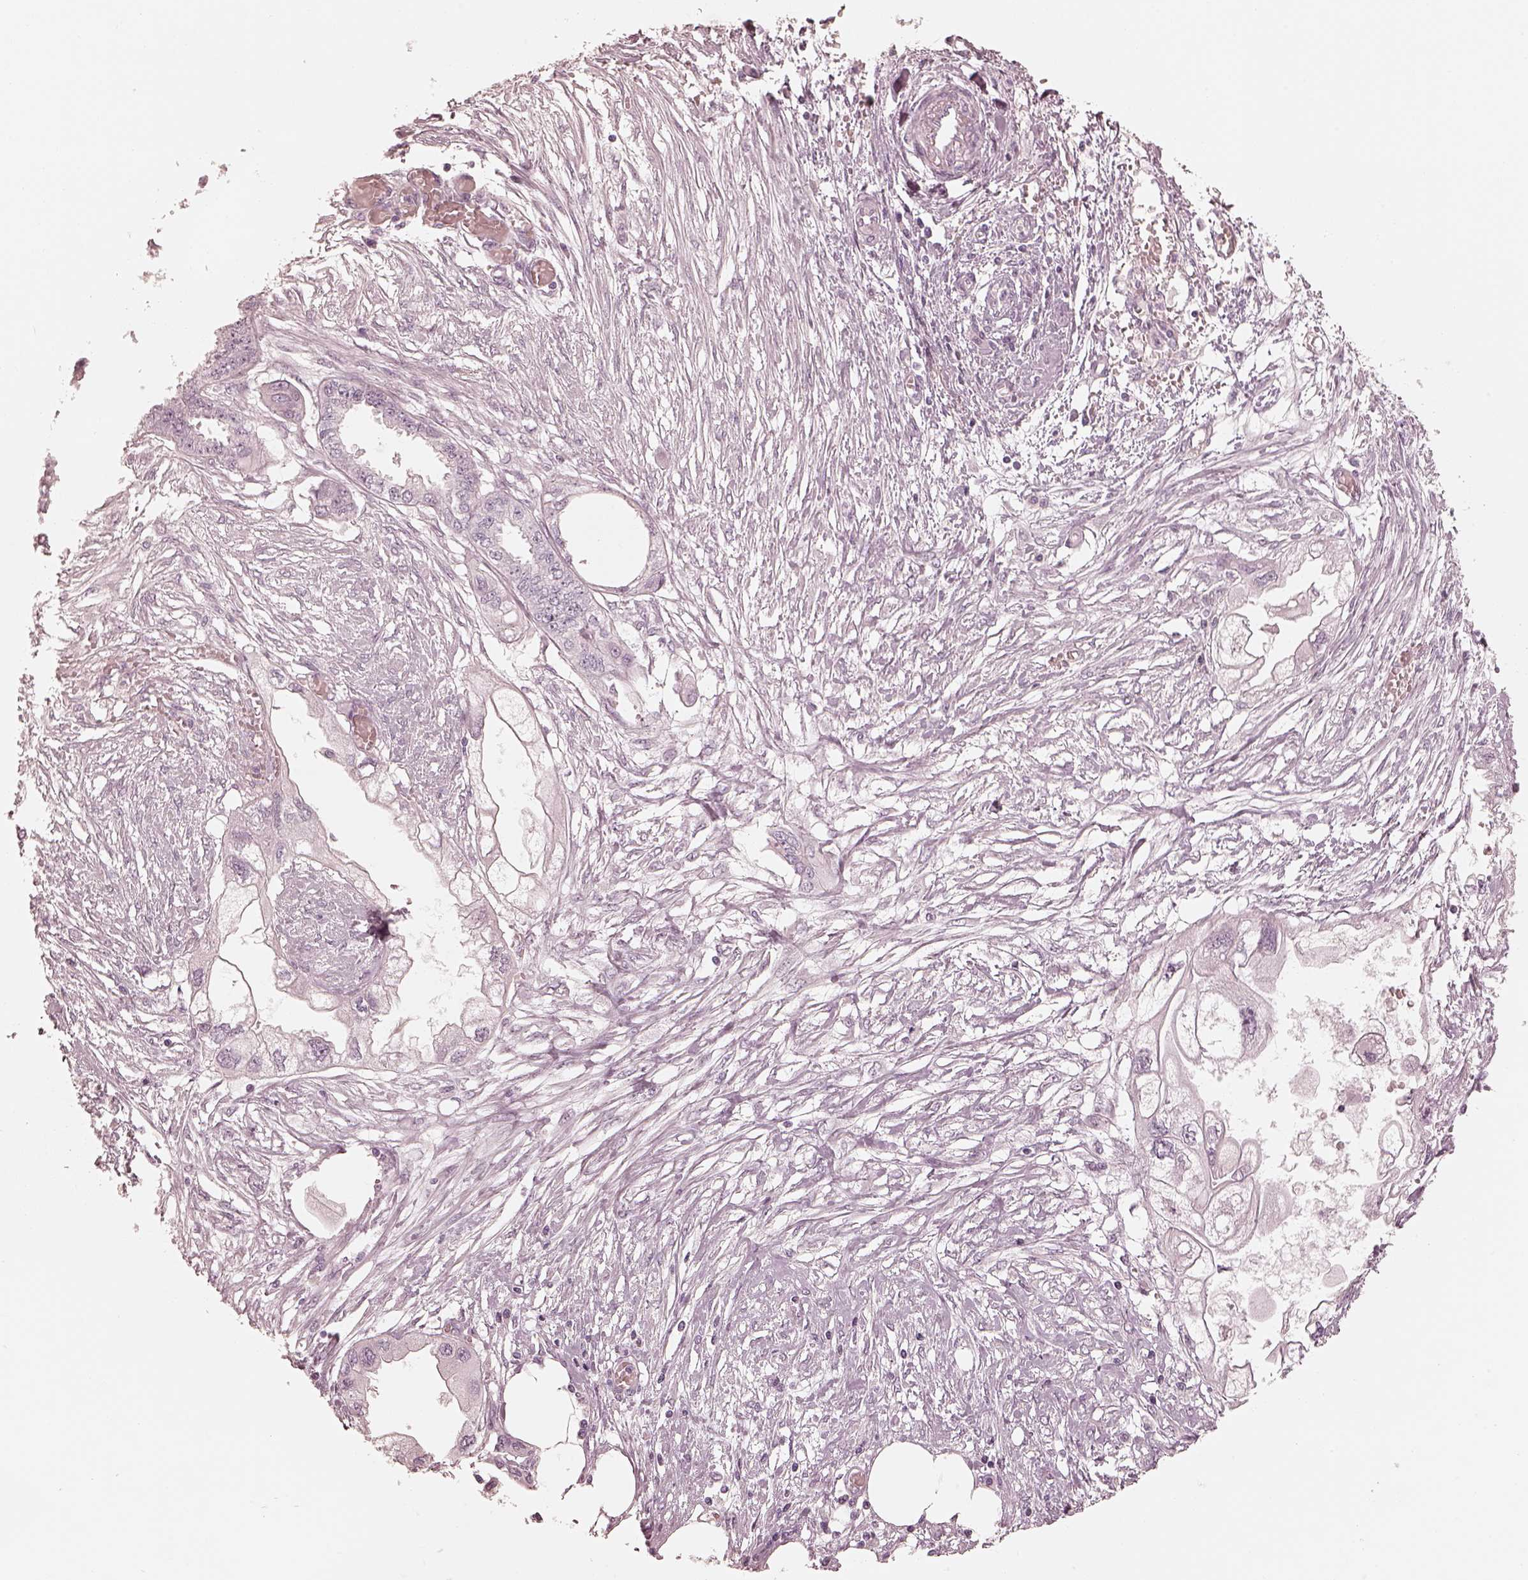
{"staining": {"intensity": "negative", "quantity": "none", "location": "none"}, "tissue": "endometrial cancer", "cell_type": "Tumor cells", "image_type": "cancer", "snomed": [{"axis": "morphology", "description": "Adenocarcinoma, NOS"}, {"axis": "morphology", "description": "Adenocarcinoma, metastatic, NOS"}, {"axis": "topography", "description": "Adipose tissue"}, {"axis": "topography", "description": "Endometrium"}], "caption": "Micrograph shows no protein expression in tumor cells of endometrial cancer tissue.", "gene": "CALR3", "patient": {"sex": "female", "age": 67}}